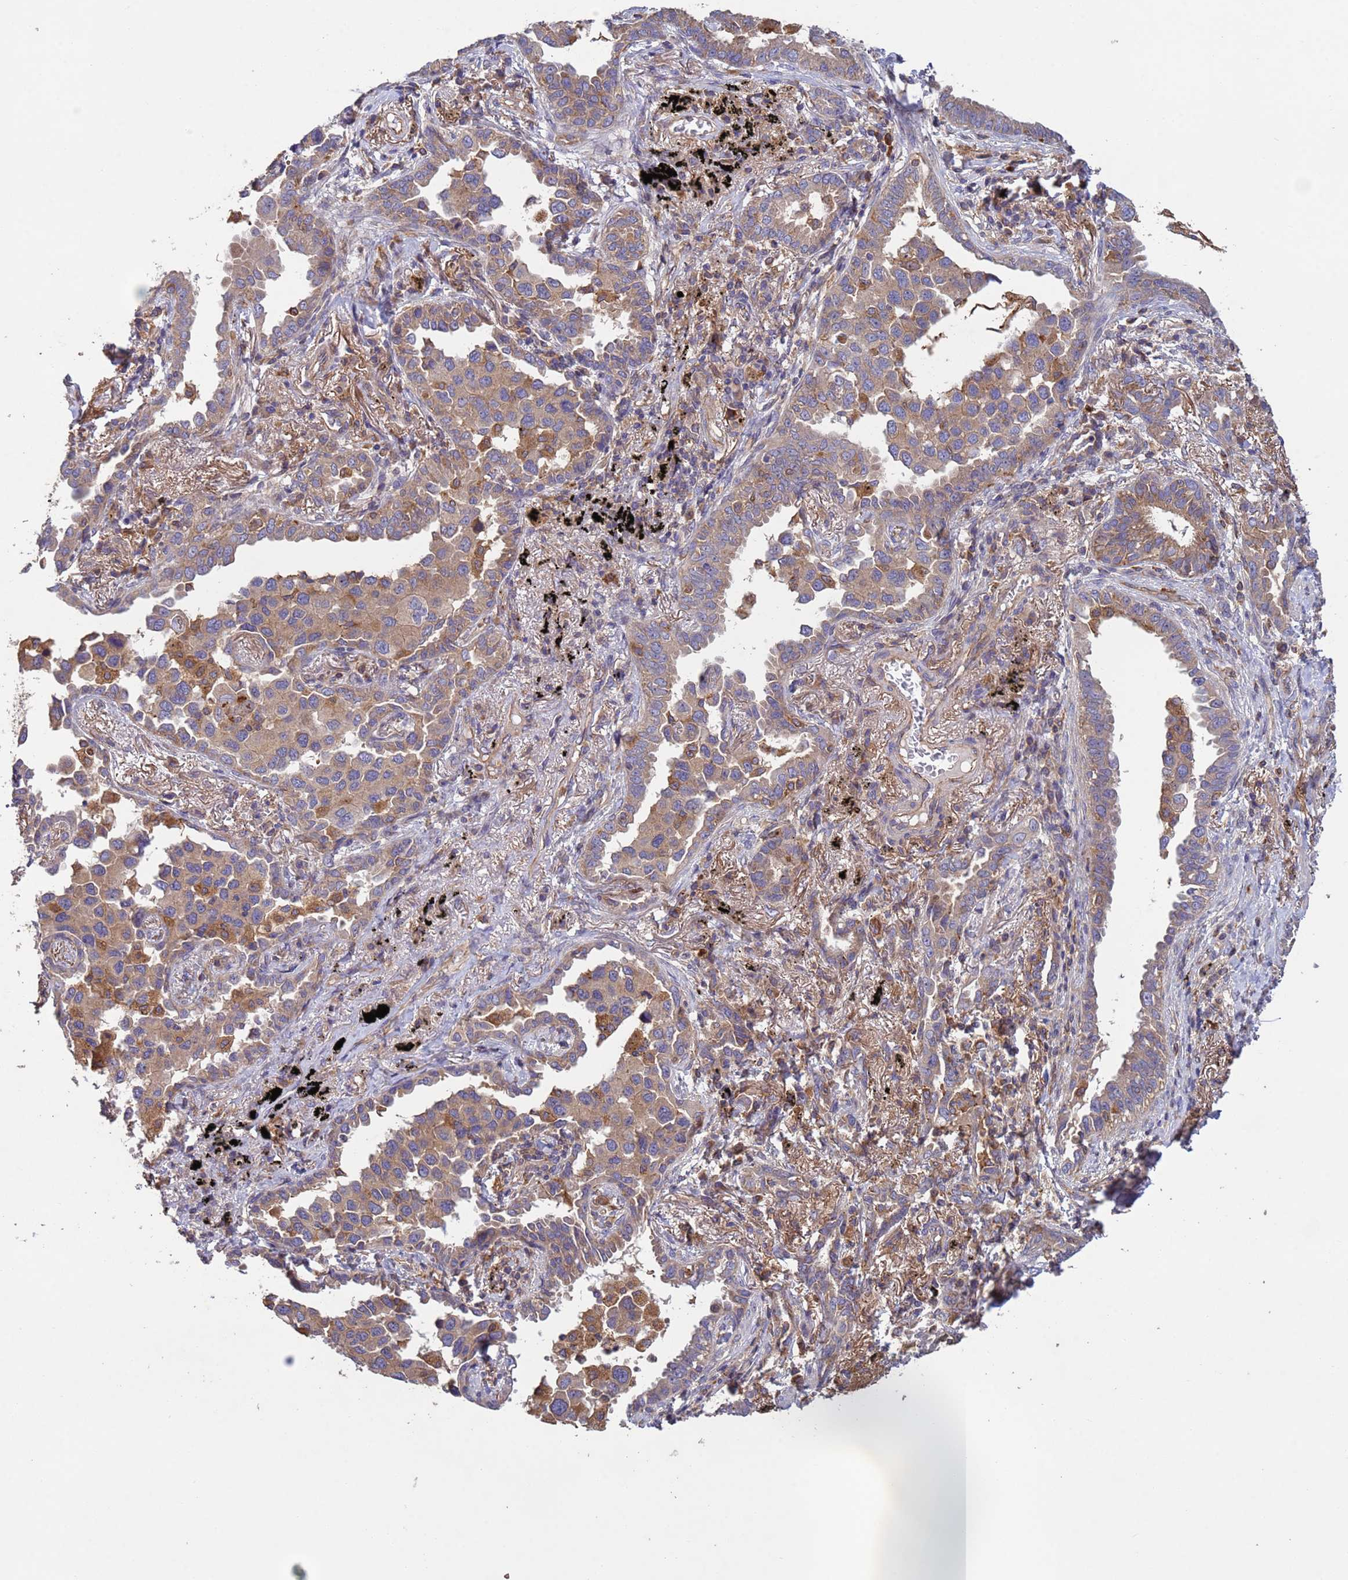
{"staining": {"intensity": "weak", "quantity": "25%-75%", "location": "cytoplasmic/membranous"}, "tissue": "lung cancer", "cell_type": "Tumor cells", "image_type": "cancer", "snomed": [{"axis": "morphology", "description": "Adenocarcinoma, NOS"}, {"axis": "topography", "description": "Lung"}], "caption": "Adenocarcinoma (lung) stained with DAB (3,3'-diaminobenzidine) immunohistochemistry (IHC) shows low levels of weak cytoplasmic/membranous expression in about 25%-75% of tumor cells.", "gene": "RAB10", "patient": {"sex": "male", "age": 67}}